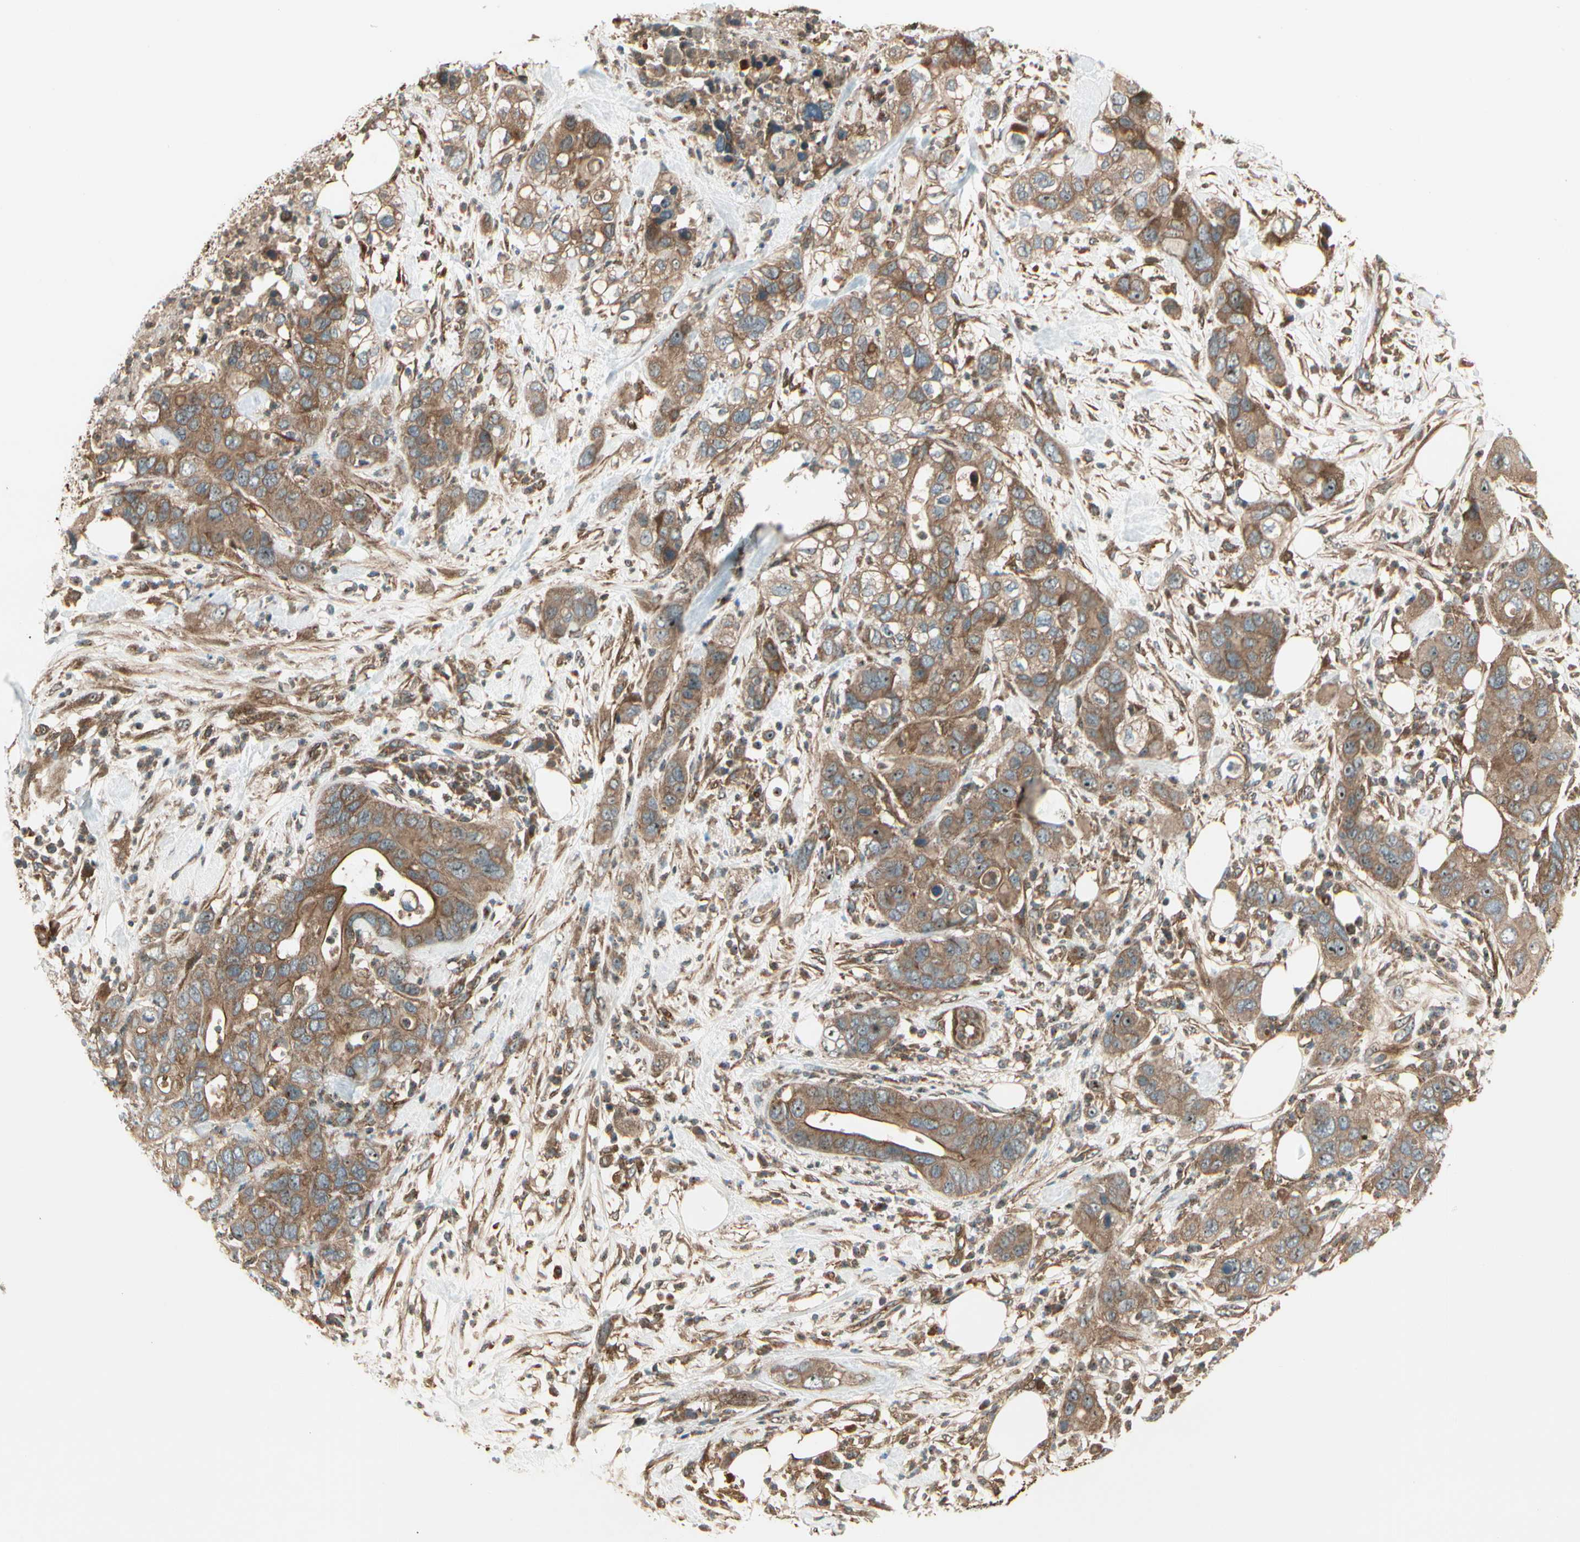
{"staining": {"intensity": "moderate", "quantity": ">75%", "location": "cytoplasmic/membranous"}, "tissue": "pancreatic cancer", "cell_type": "Tumor cells", "image_type": "cancer", "snomed": [{"axis": "morphology", "description": "Adenocarcinoma, NOS"}, {"axis": "topography", "description": "Pancreas"}], "caption": "Protein analysis of pancreatic cancer tissue shows moderate cytoplasmic/membranous staining in about >75% of tumor cells. (brown staining indicates protein expression, while blue staining denotes nuclei).", "gene": "FKBP15", "patient": {"sex": "female", "age": 71}}